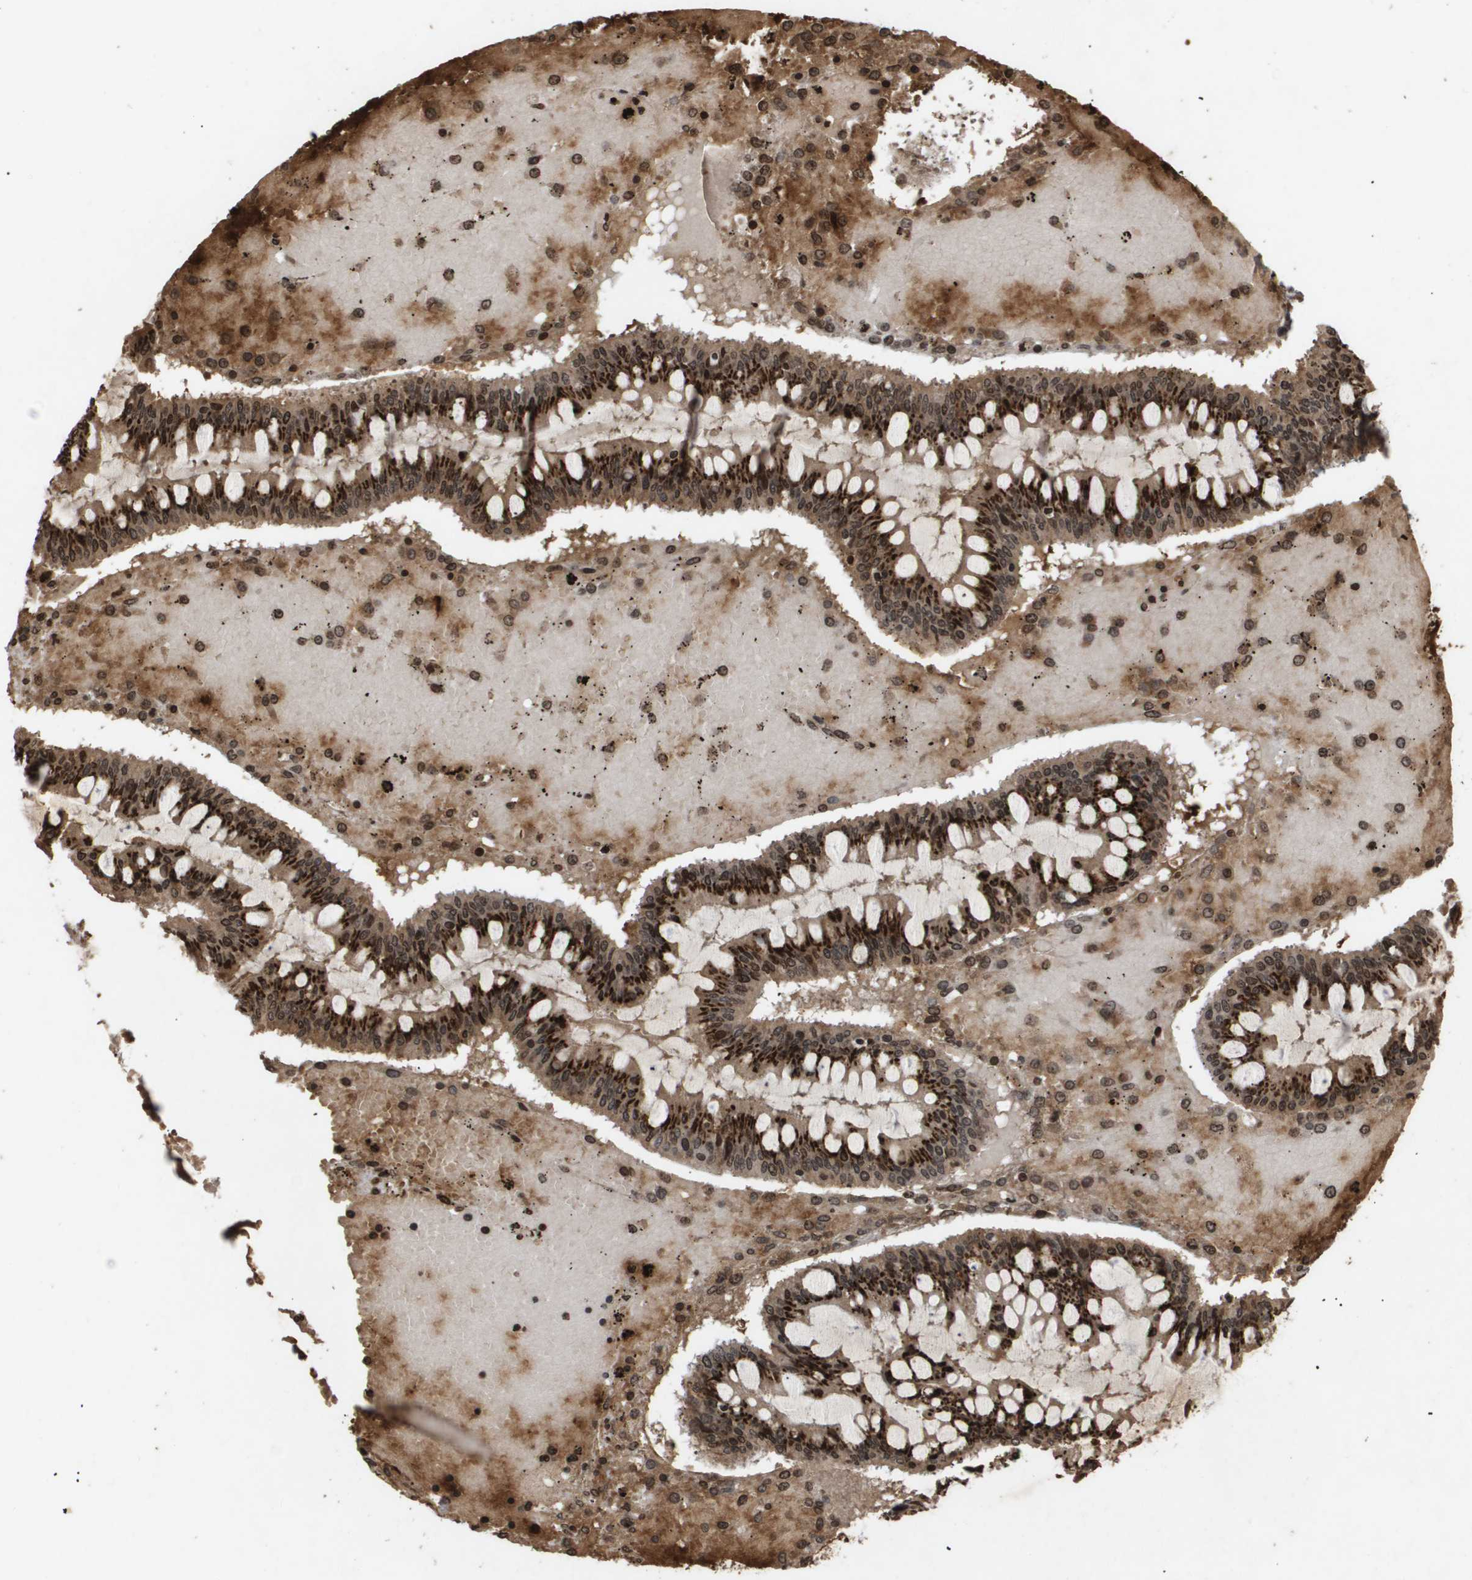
{"staining": {"intensity": "strong", "quantity": ">75%", "location": "cytoplasmic/membranous,nuclear"}, "tissue": "ovarian cancer", "cell_type": "Tumor cells", "image_type": "cancer", "snomed": [{"axis": "morphology", "description": "Cystadenocarcinoma, mucinous, NOS"}, {"axis": "topography", "description": "Ovary"}], "caption": "Strong cytoplasmic/membranous and nuclear positivity is seen in about >75% of tumor cells in ovarian mucinous cystadenocarcinoma. Using DAB (3,3'-diaminobenzidine) (brown) and hematoxylin (blue) stains, captured at high magnification using brightfield microscopy.", "gene": "HSPA6", "patient": {"sex": "female", "age": 73}}